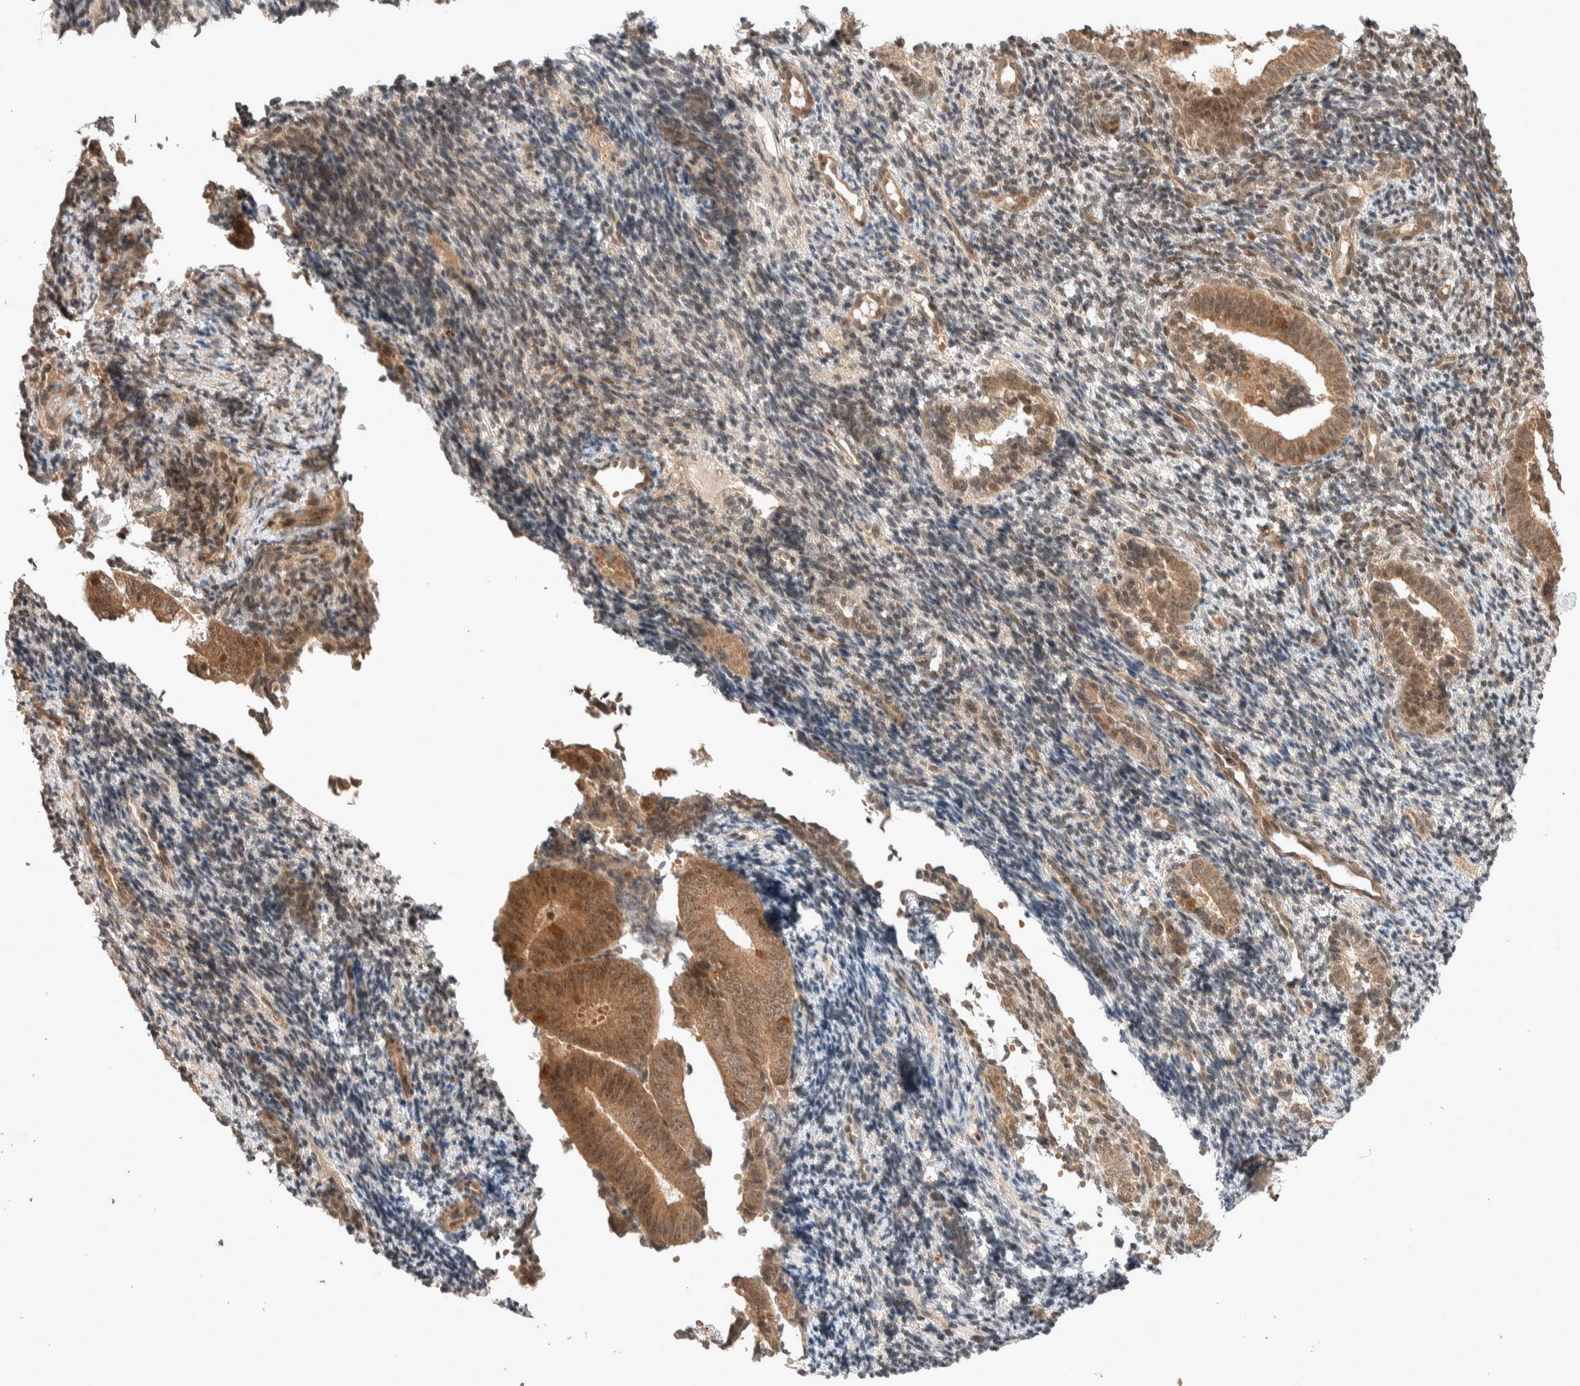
{"staining": {"intensity": "weak", "quantity": "25%-75%", "location": "cytoplasmic/membranous"}, "tissue": "endometrium", "cell_type": "Cells in endometrial stroma", "image_type": "normal", "snomed": [{"axis": "morphology", "description": "Normal tissue, NOS"}, {"axis": "topography", "description": "Uterus"}, {"axis": "topography", "description": "Endometrium"}], "caption": "Protein staining by immunohistochemistry (IHC) reveals weak cytoplasmic/membranous staining in about 25%-75% of cells in endometrial stroma in benign endometrium. Using DAB (brown) and hematoxylin (blue) stains, captured at high magnification using brightfield microscopy.", "gene": "THRA", "patient": {"sex": "female", "age": 33}}